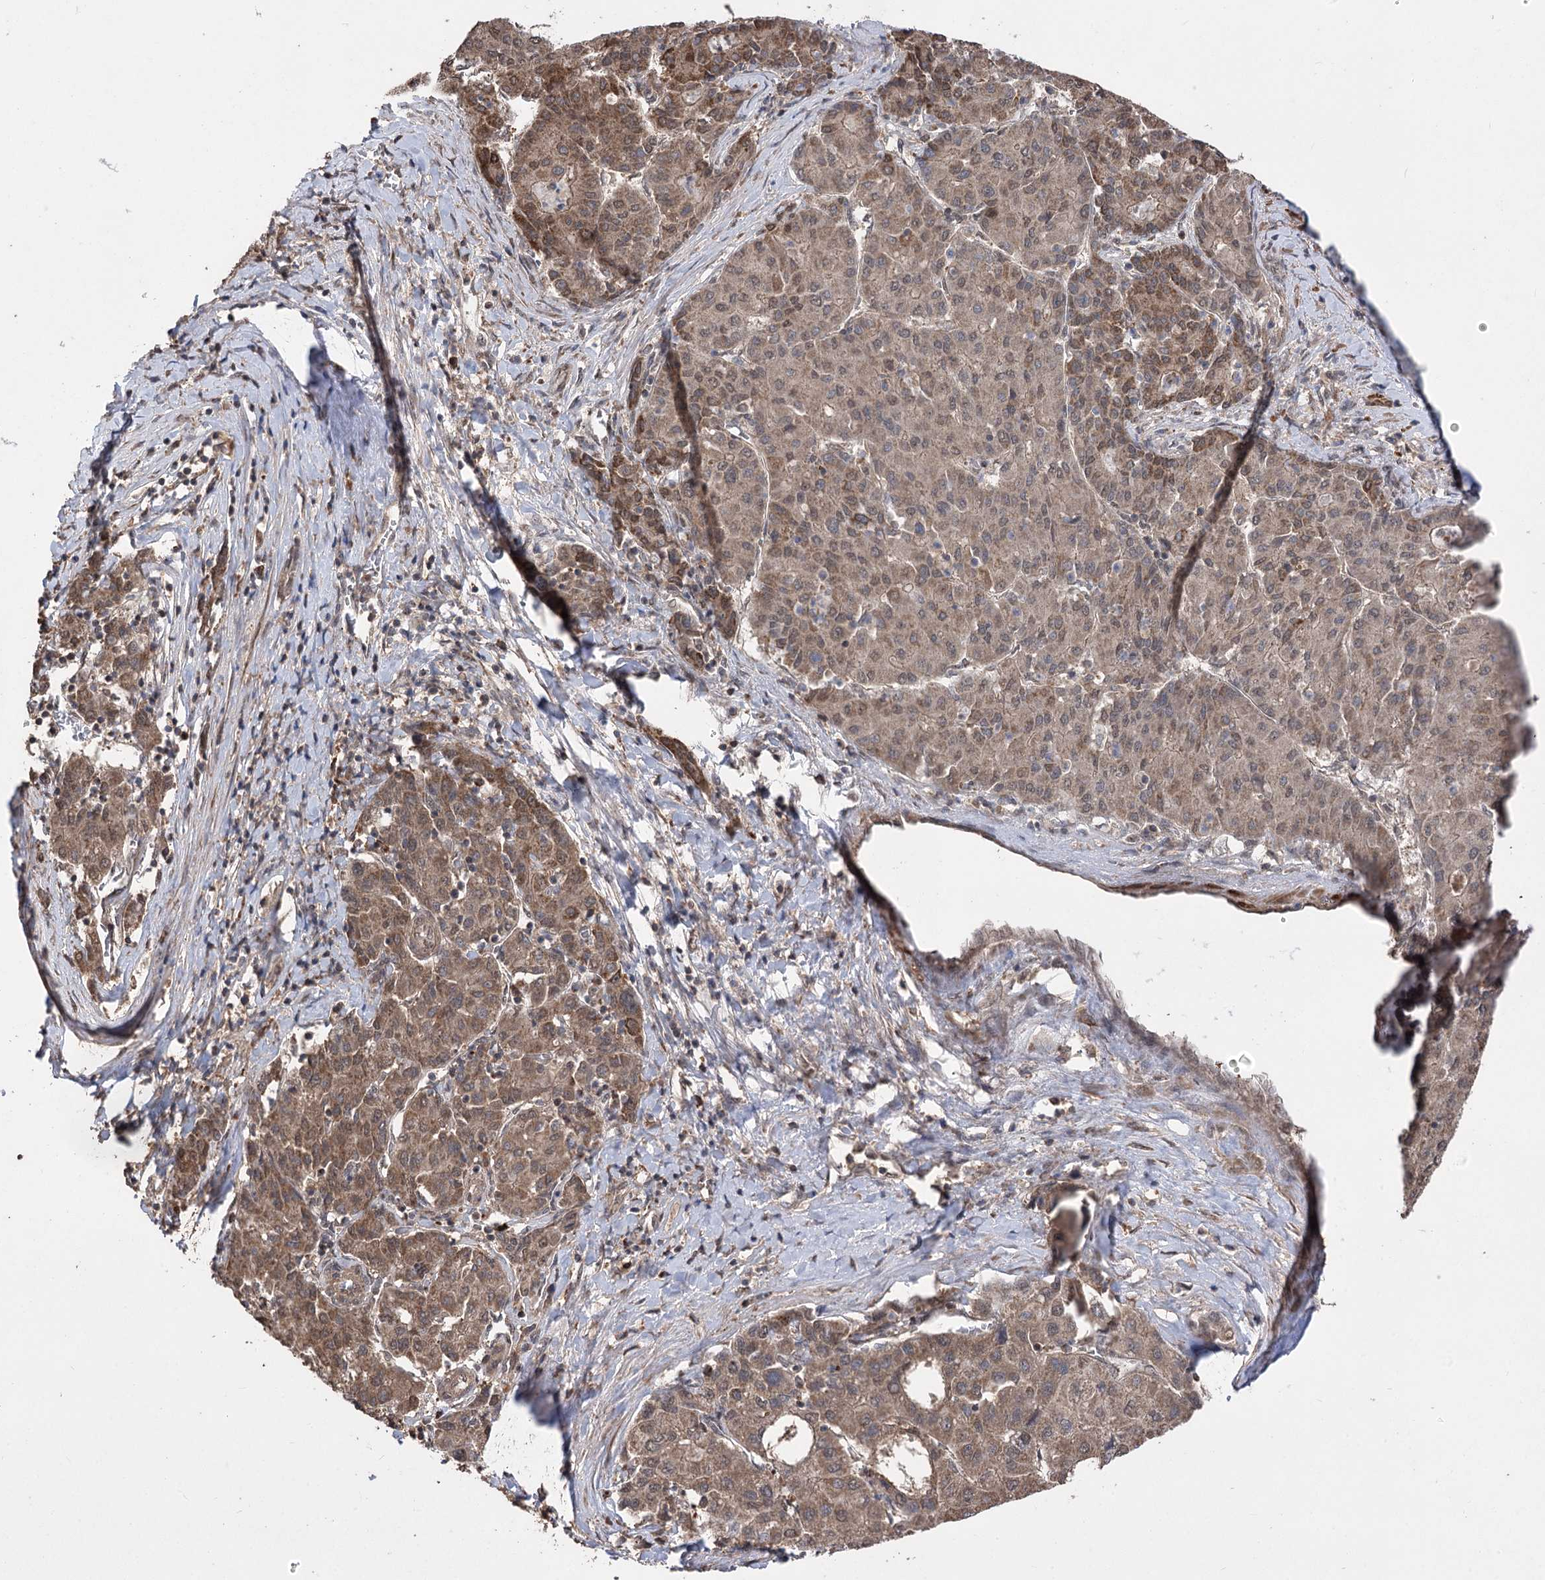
{"staining": {"intensity": "moderate", "quantity": ">75%", "location": "cytoplasmic/membranous,nuclear"}, "tissue": "liver cancer", "cell_type": "Tumor cells", "image_type": "cancer", "snomed": [{"axis": "morphology", "description": "Carcinoma, Hepatocellular, NOS"}, {"axis": "topography", "description": "Liver"}], "caption": "Human liver hepatocellular carcinoma stained with a protein marker displays moderate staining in tumor cells.", "gene": "TENM2", "patient": {"sex": "male", "age": 65}}